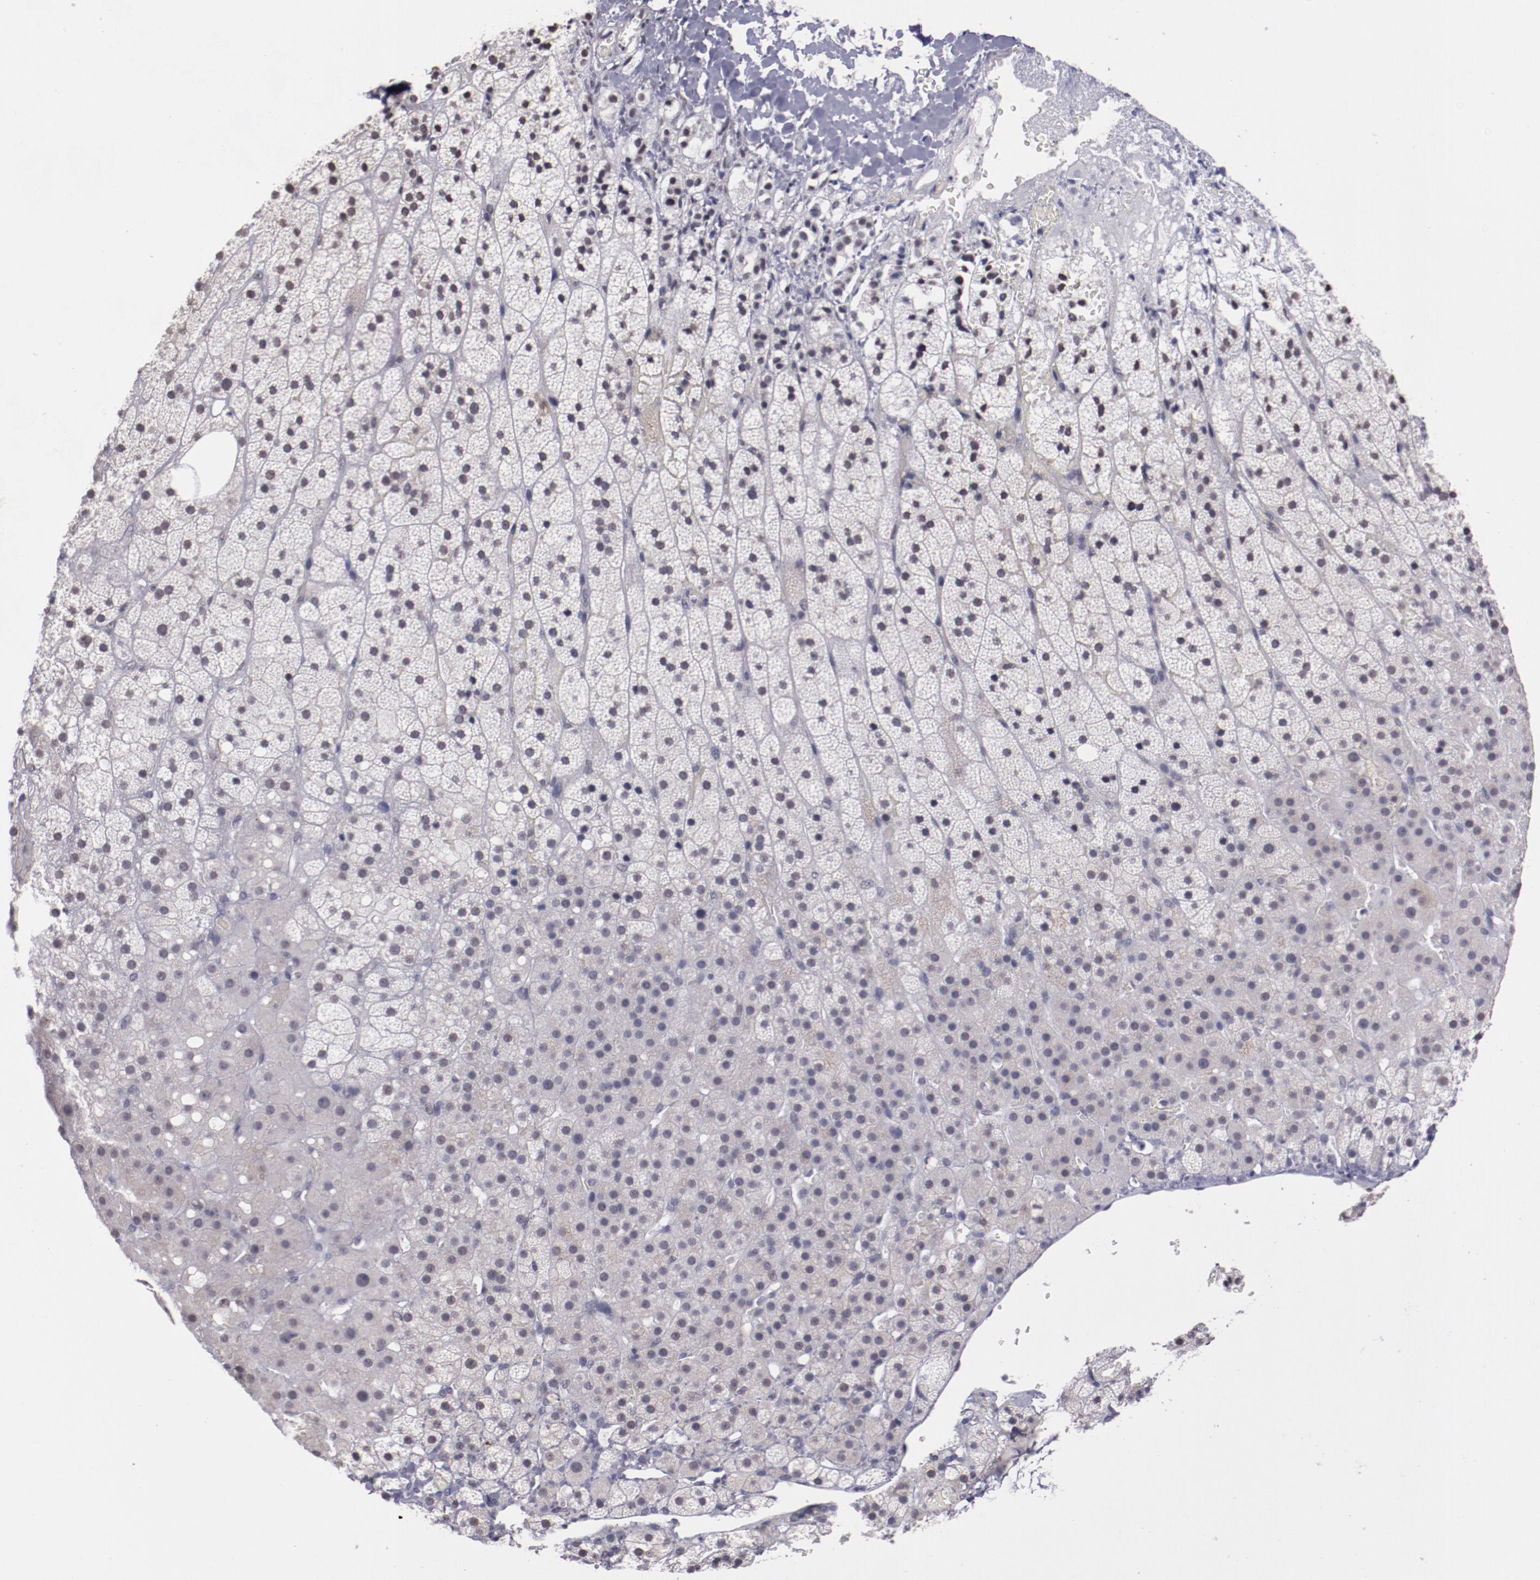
{"staining": {"intensity": "weak", "quantity": "25%-75%", "location": "nuclear"}, "tissue": "adrenal gland", "cell_type": "Glandular cells", "image_type": "normal", "snomed": [{"axis": "morphology", "description": "Normal tissue, NOS"}, {"axis": "topography", "description": "Adrenal gland"}], "caption": "Weak nuclear protein staining is appreciated in approximately 25%-75% of glandular cells in adrenal gland.", "gene": "NRXN3", "patient": {"sex": "male", "age": 35}}